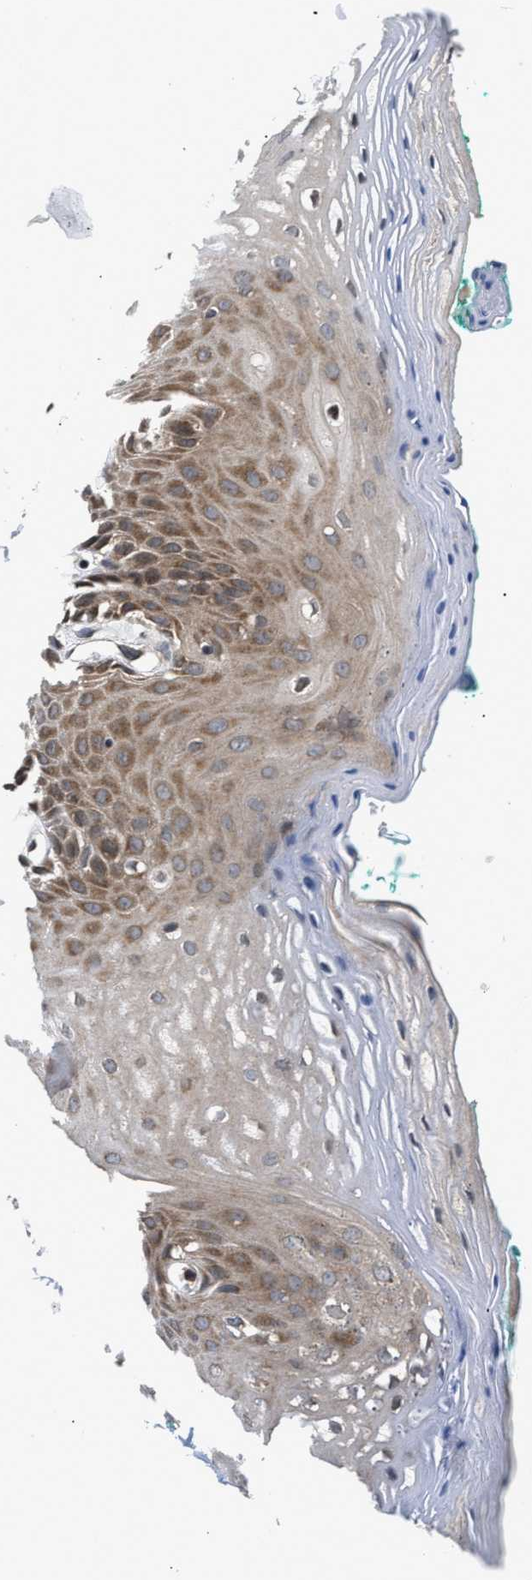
{"staining": {"intensity": "moderate", "quantity": ">75%", "location": "cytoplasmic/membranous"}, "tissue": "oral mucosa", "cell_type": "Squamous epithelial cells", "image_type": "normal", "snomed": [{"axis": "morphology", "description": "Normal tissue, NOS"}, {"axis": "topography", "description": "Skeletal muscle"}, {"axis": "topography", "description": "Oral tissue"}, {"axis": "topography", "description": "Peripheral nerve tissue"}], "caption": "This histopathology image displays immunohistochemistry staining of normal human oral mucosa, with medium moderate cytoplasmic/membranous expression in approximately >75% of squamous epithelial cells.", "gene": "RAB29", "patient": {"sex": "female", "age": 84}}